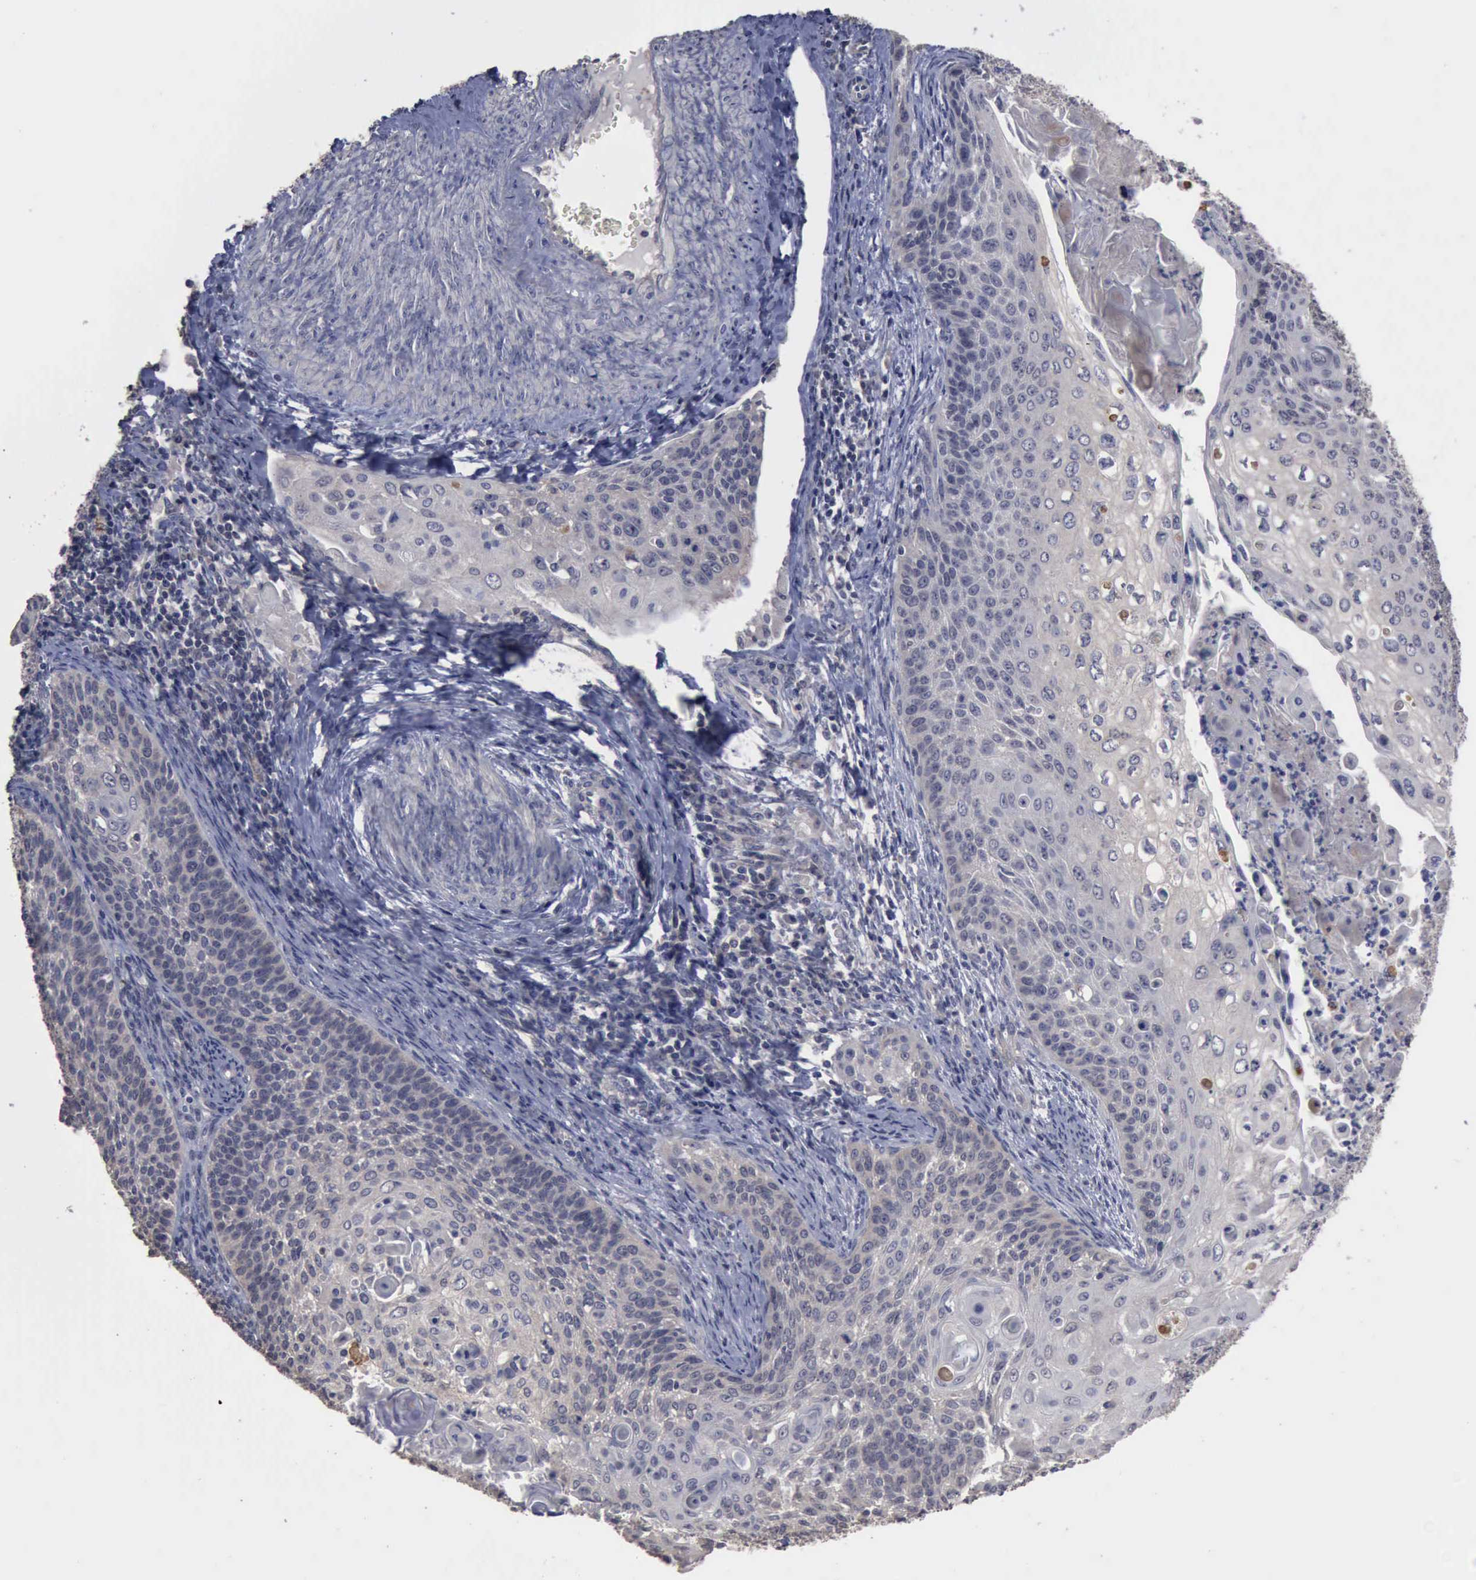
{"staining": {"intensity": "negative", "quantity": "none", "location": "none"}, "tissue": "cervical cancer", "cell_type": "Tumor cells", "image_type": "cancer", "snomed": [{"axis": "morphology", "description": "Squamous cell carcinoma, NOS"}, {"axis": "topography", "description": "Cervix"}], "caption": "Tumor cells are negative for brown protein staining in cervical squamous cell carcinoma. (DAB IHC, high magnification).", "gene": "CRKL", "patient": {"sex": "female", "age": 33}}